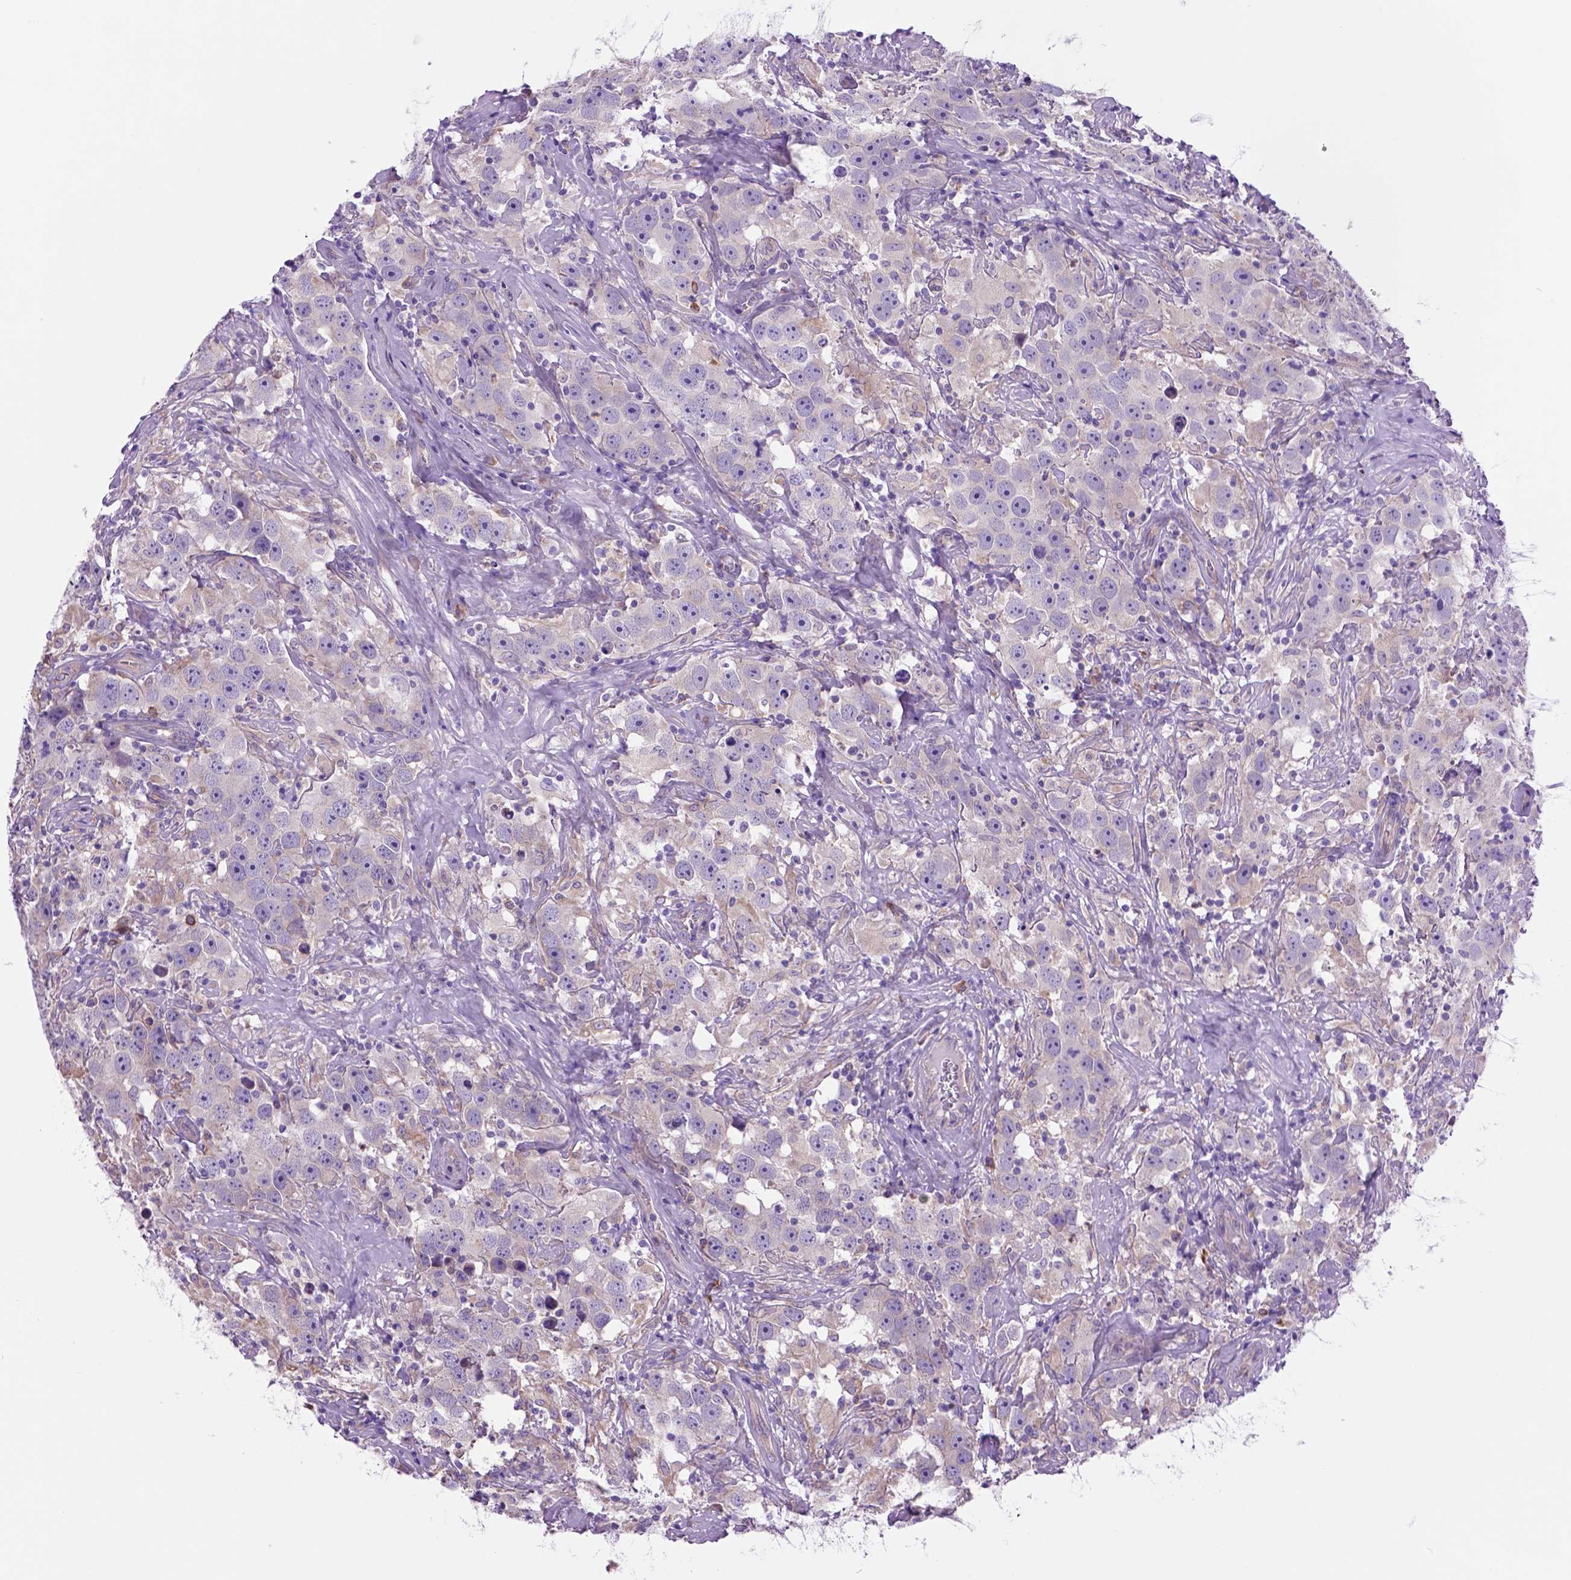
{"staining": {"intensity": "negative", "quantity": "none", "location": "none"}, "tissue": "testis cancer", "cell_type": "Tumor cells", "image_type": "cancer", "snomed": [{"axis": "morphology", "description": "Seminoma, NOS"}, {"axis": "topography", "description": "Testis"}], "caption": "The photomicrograph shows no staining of tumor cells in testis cancer (seminoma). (Brightfield microscopy of DAB (3,3'-diaminobenzidine) immunohistochemistry (IHC) at high magnification).", "gene": "PIAS3", "patient": {"sex": "male", "age": 49}}